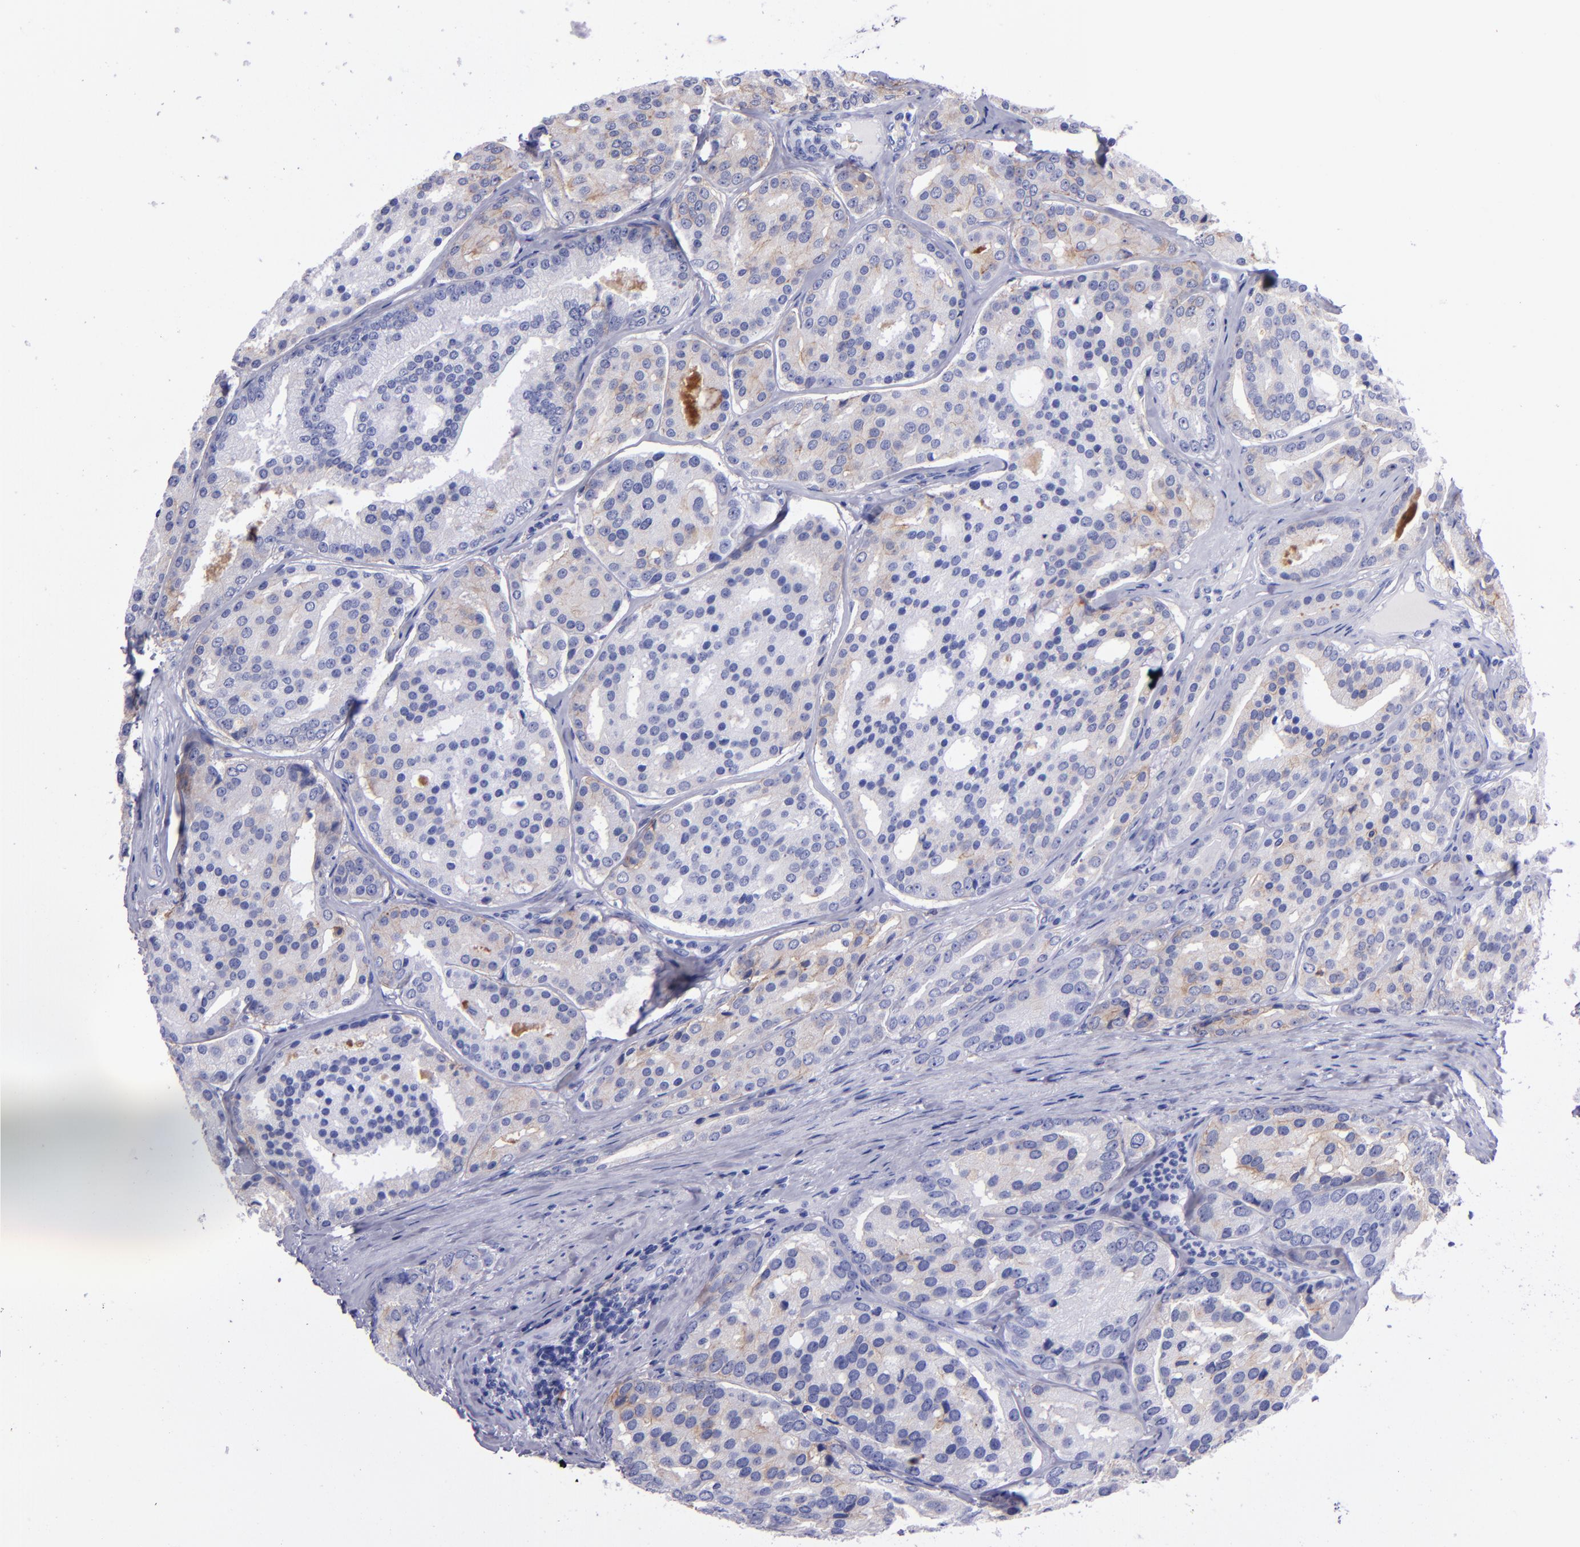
{"staining": {"intensity": "negative", "quantity": "none", "location": "none"}, "tissue": "prostate cancer", "cell_type": "Tumor cells", "image_type": "cancer", "snomed": [{"axis": "morphology", "description": "Adenocarcinoma, High grade"}, {"axis": "topography", "description": "Prostate"}], "caption": "Immunohistochemistry micrograph of high-grade adenocarcinoma (prostate) stained for a protein (brown), which shows no staining in tumor cells.", "gene": "CD38", "patient": {"sex": "male", "age": 64}}